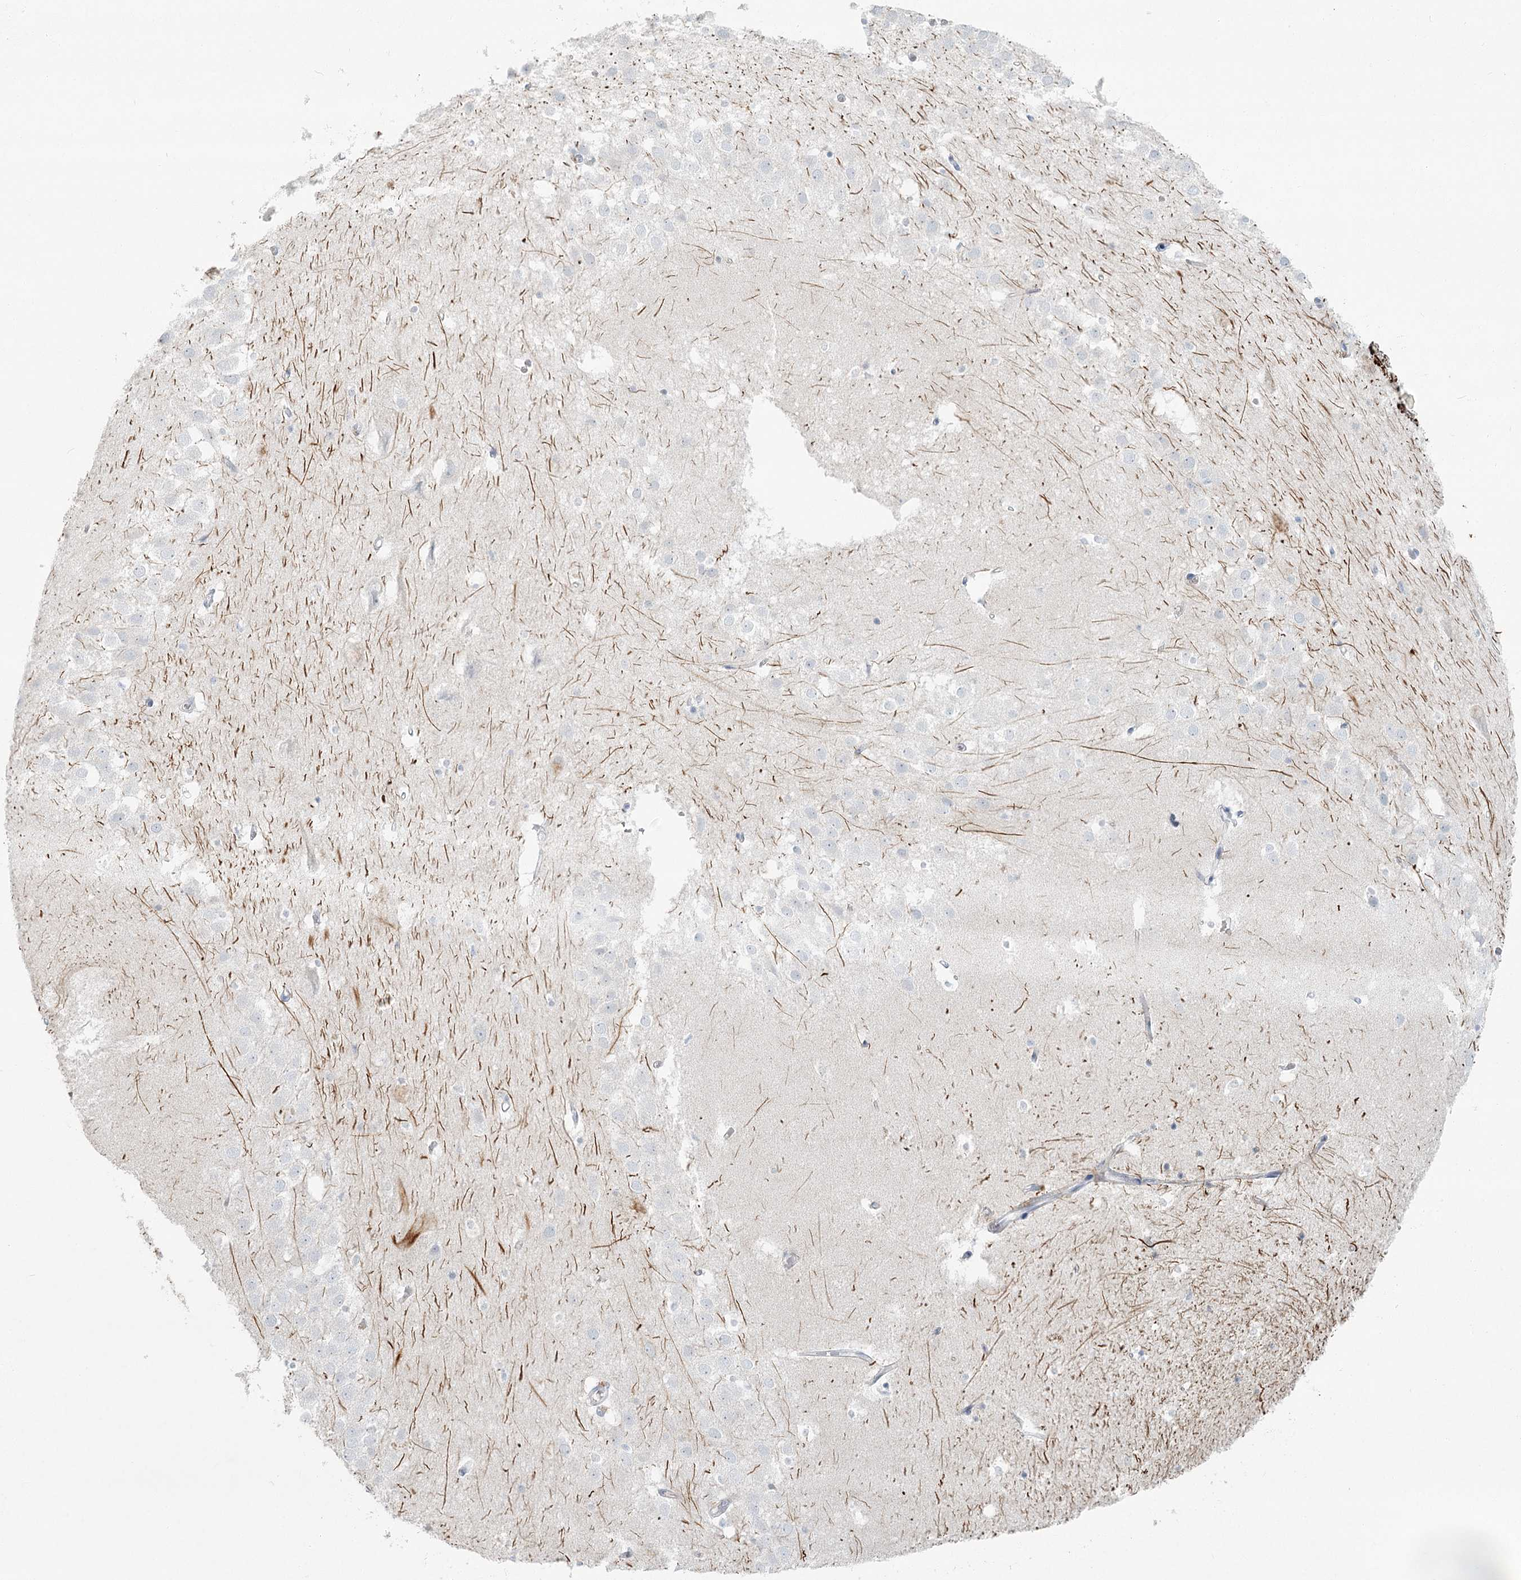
{"staining": {"intensity": "negative", "quantity": "none", "location": "none"}, "tissue": "hippocampus", "cell_type": "Glial cells", "image_type": "normal", "snomed": [{"axis": "morphology", "description": "Normal tissue, NOS"}, {"axis": "topography", "description": "Hippocampus"}], "caption": "Glial cells are negative for protein expression in unremarkable human hippocampus. (DAB immunohistochemistry (IHC) with hematoxylin counter stain).", "gene": "LRP2BP", "patient": {"sex": "female", "age": 52}}